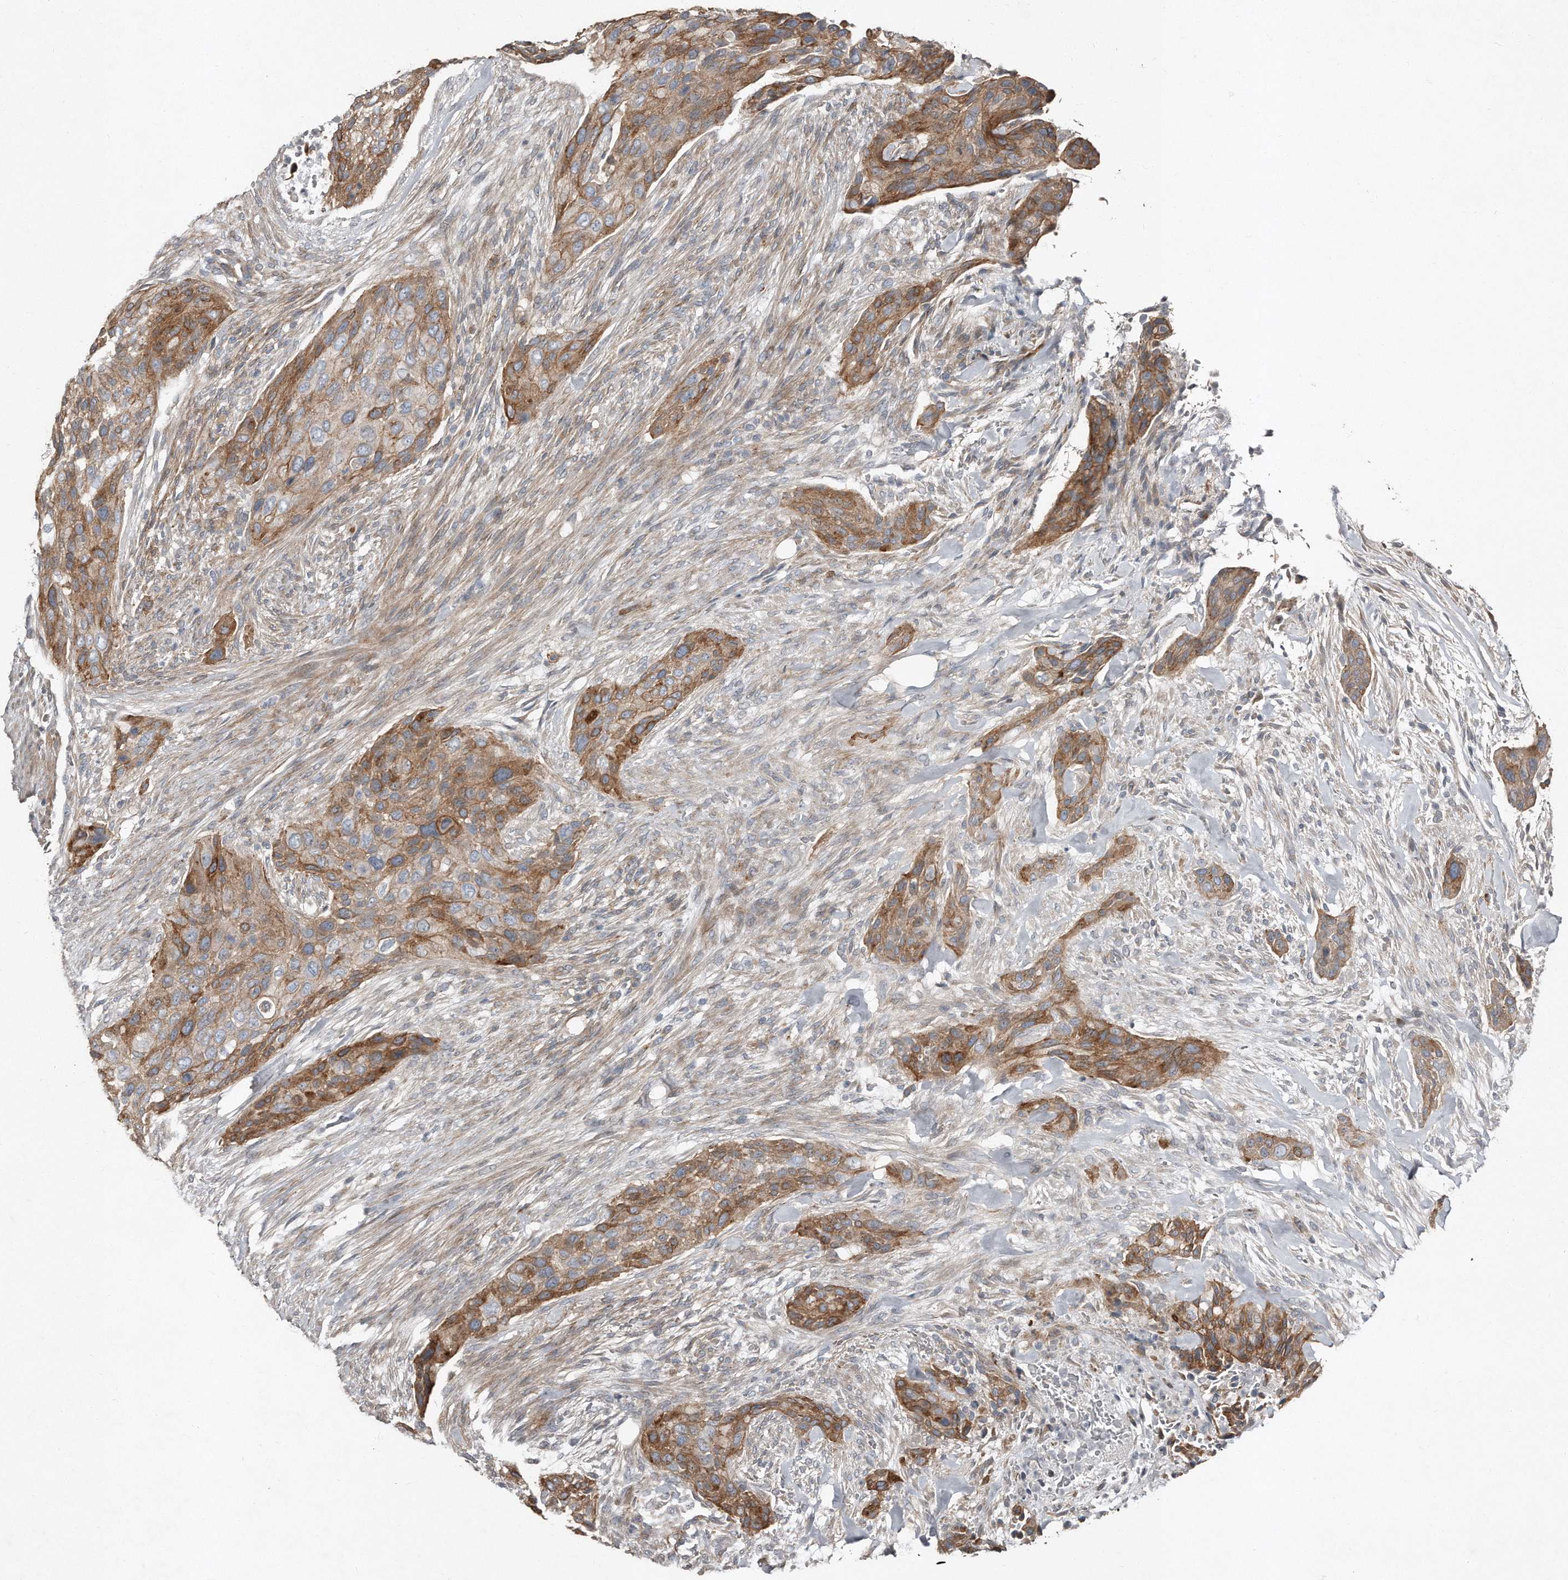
{"staining": {"intensity": "moderate", "quantity": ">75%", "location": "cytoplasmic/membranous"}, "tissue": "urothelial cancer", "cell_type": "Tumor cells", "image_type": "cancer", "snomed": [{"axis": "morphology", "description": "Urothelial carcinoma, High grade"}, {"axis": "topography", "description": "Urinary bladder"}], "caption": "Urothelial cancer stained with DAB immunohistochemistry exhibits medium levels of moderate cytoplasmic/membranous positivity in approximately >75% of tumor cells. (DAB (3,3'-diaminobenzidine) = brown stain, brightfield microscopy at high magnification).", "gene": "SNAP47", "patient": {"sex": "male", "age": 35}}